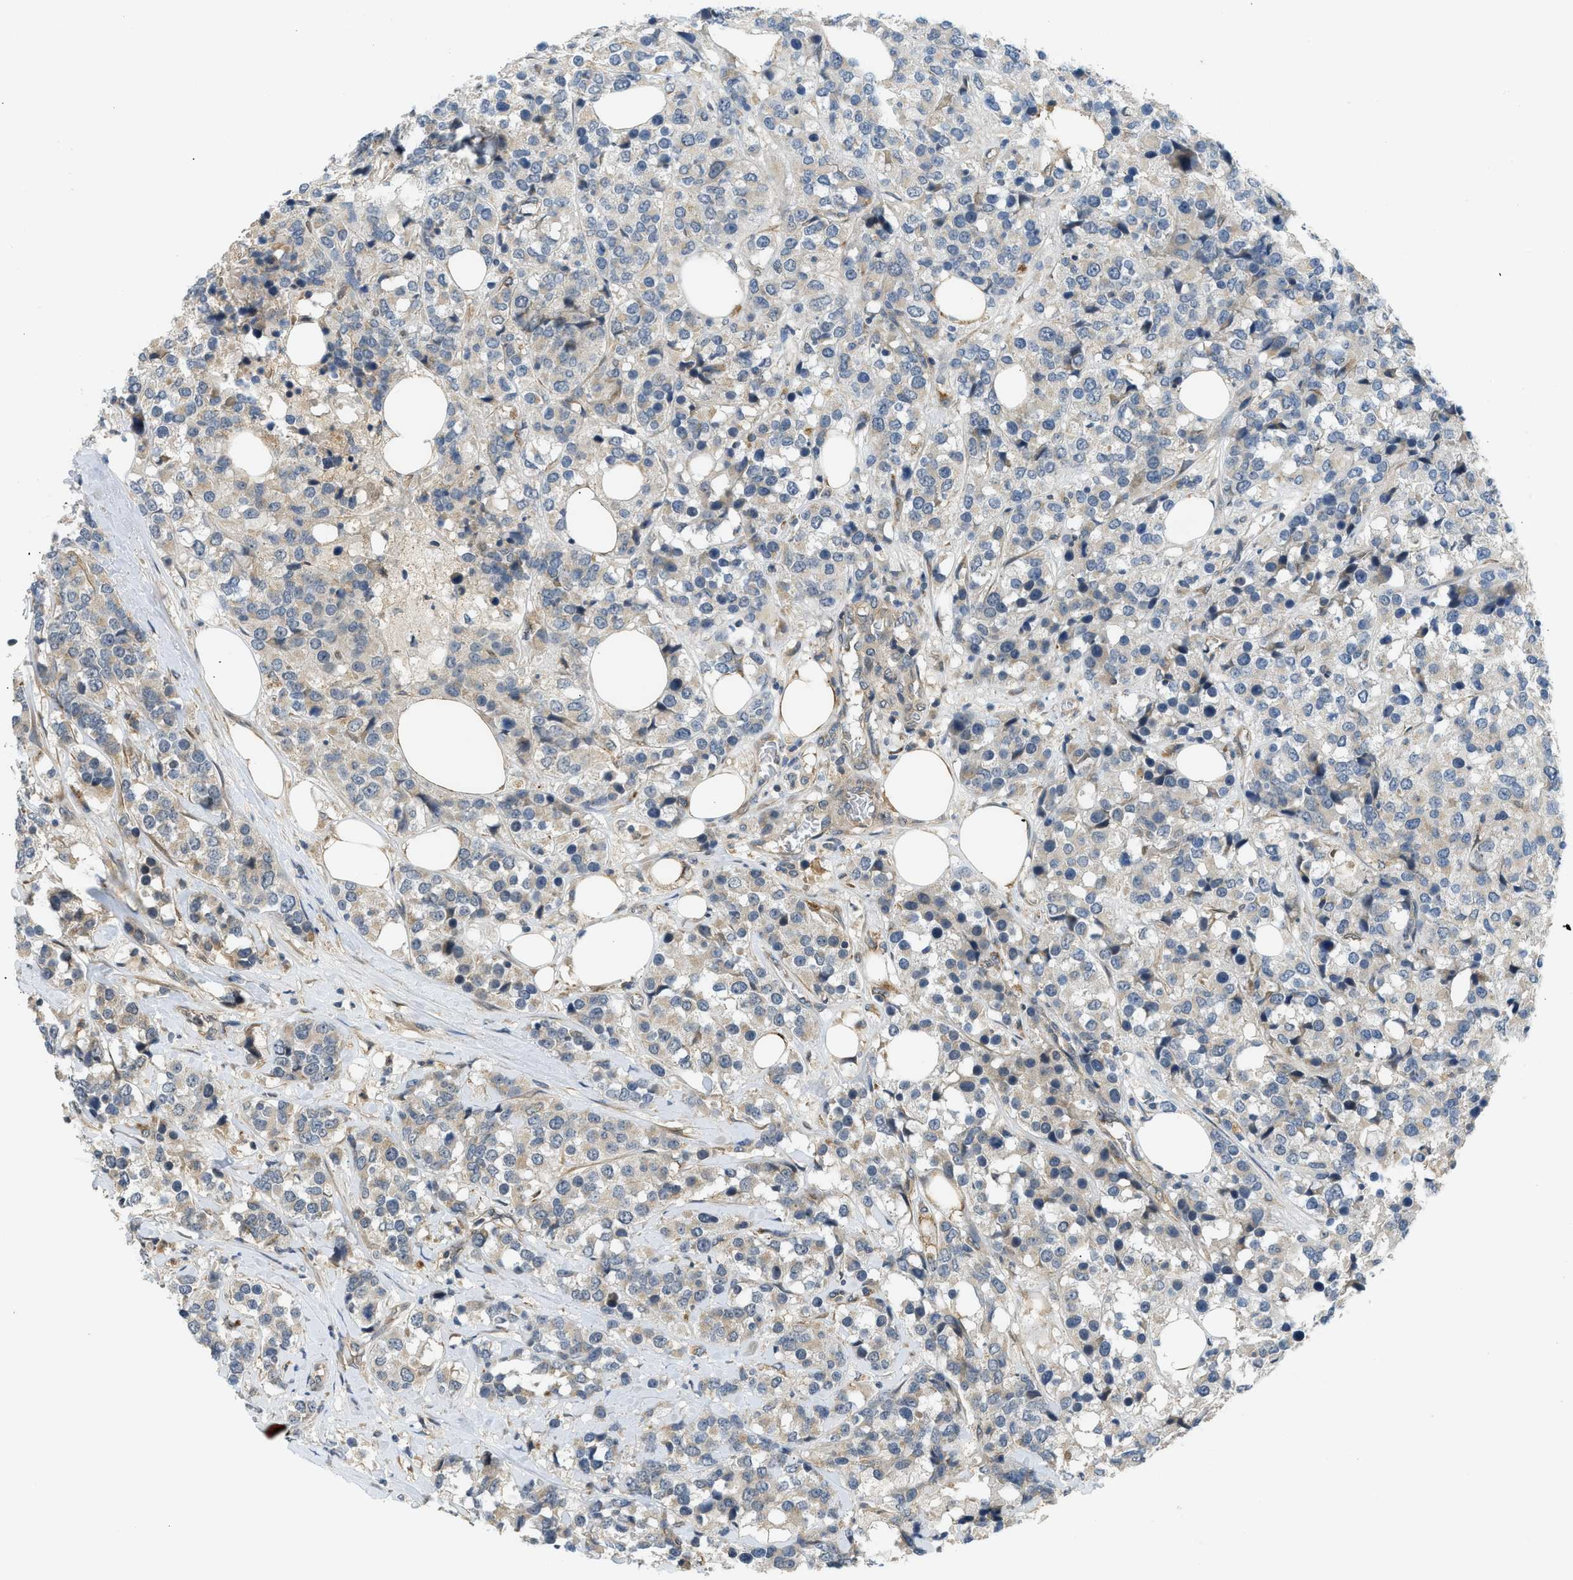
{"staining": {"intensity": "weak", "quantity": ">75%", "location": "cytoplasmic/membranous"}, "tissue": "breast cancer", "cell_type": "Tumor cells", "image_type": "cancer", "snomed": [{"axis": "morphology", "description": "Lobular carcinoma"}, {"axis": "topography", "description": "Breast"}], "caption": "The micrograph displays immunohistochemical staining of breast cancer (lobular carcinoma). There is weak cytoplasmic/membranous staining is present in about >75% of tumor cells.", "gene": "ADCY8", "patient": {"sex": "female", "age": 59}}